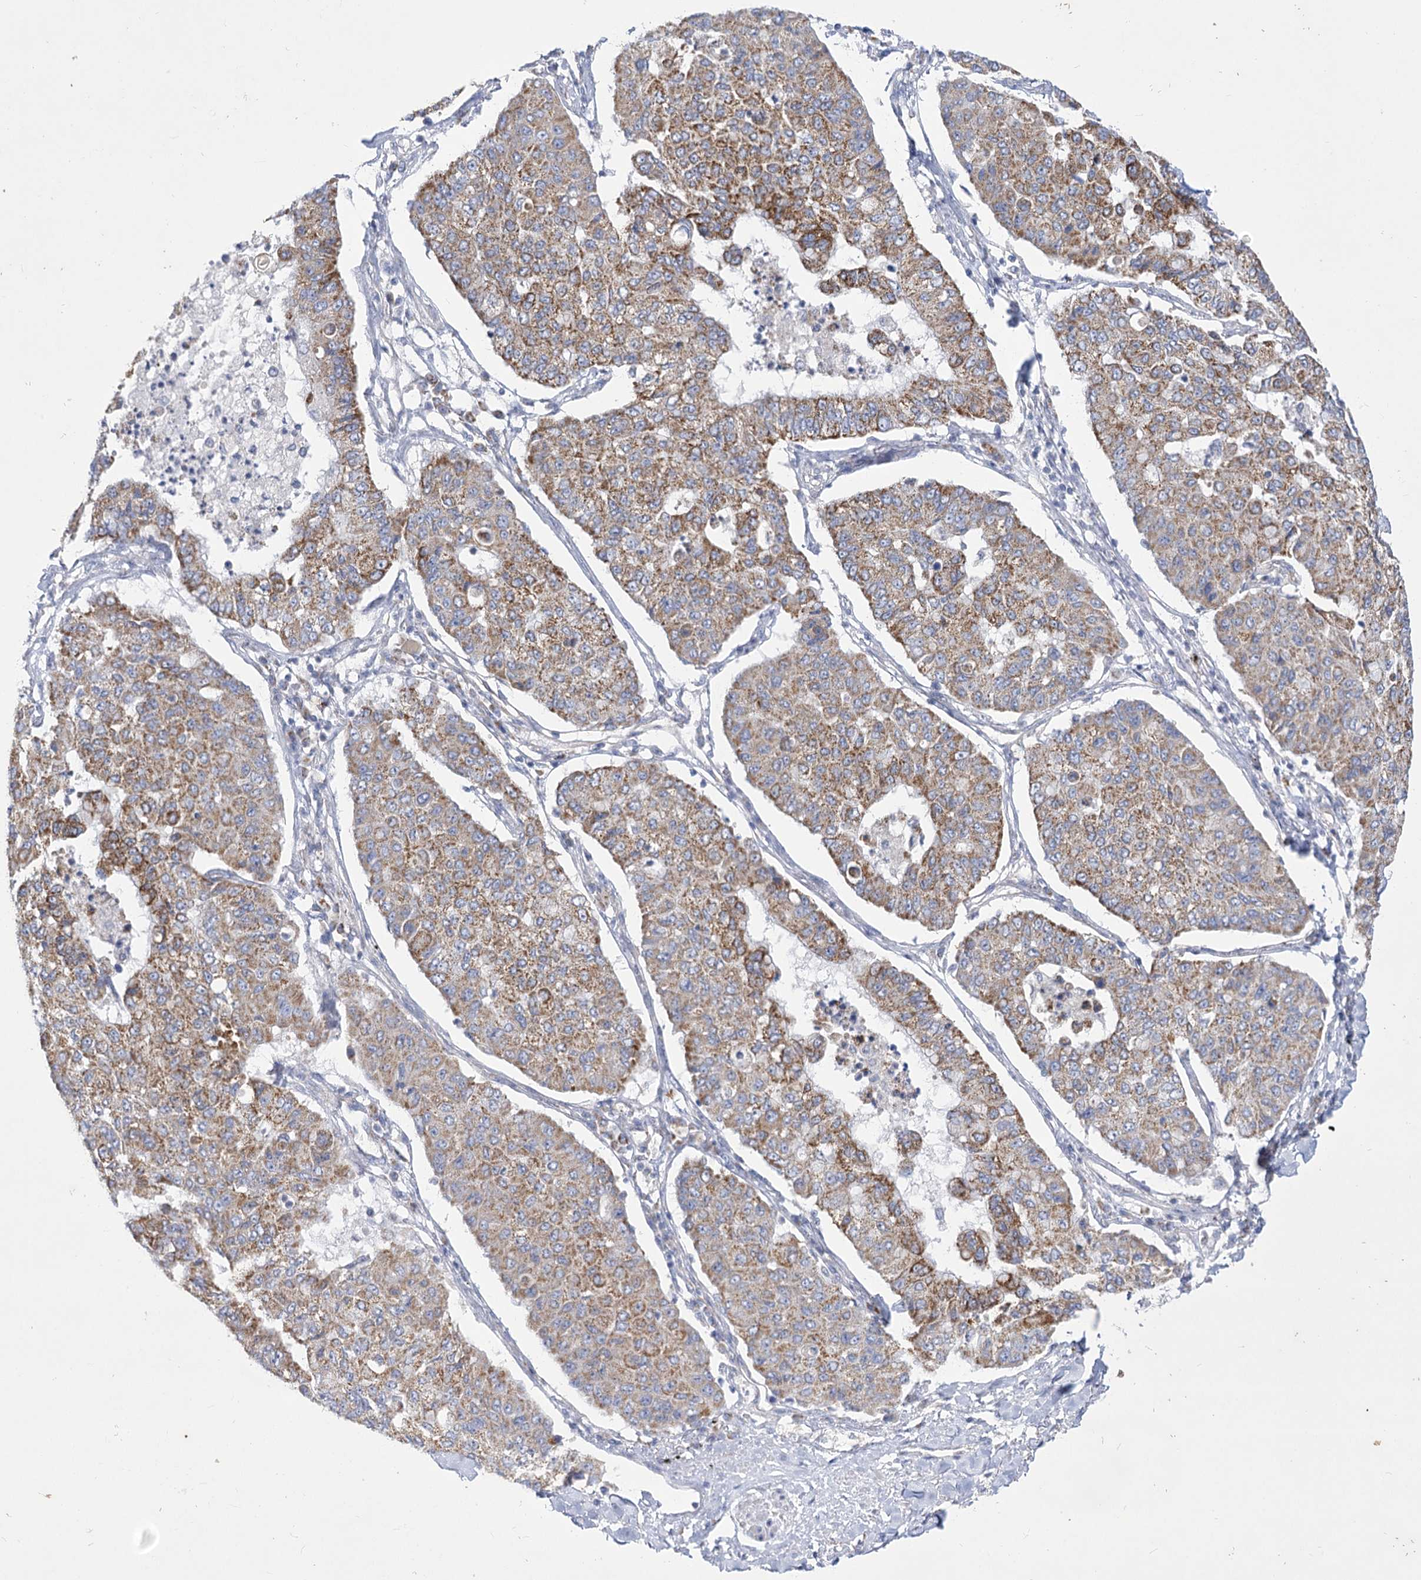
{"staining": {"intensity": "moderate", "quantity": ">75%", "location": "cytoplasmic/membranous"}, "tissue": "lung cancer", "cell_type": "Tumor cells", "image_type": "cancer", "snomed": [{"axis": "morphology", "description": "Squamous cell carcinoma, NOS"}, {"axis": "topography", "description": "Lung"}], "caption": "This histopathology image demonstrates IHC staining of human lung cancer, with medium moderate cytoplasmic/membranous expression in approximately >75% of tumor cells.", "gene": "DHTKD1", "patient": {"sex": "male", "age": 74}}